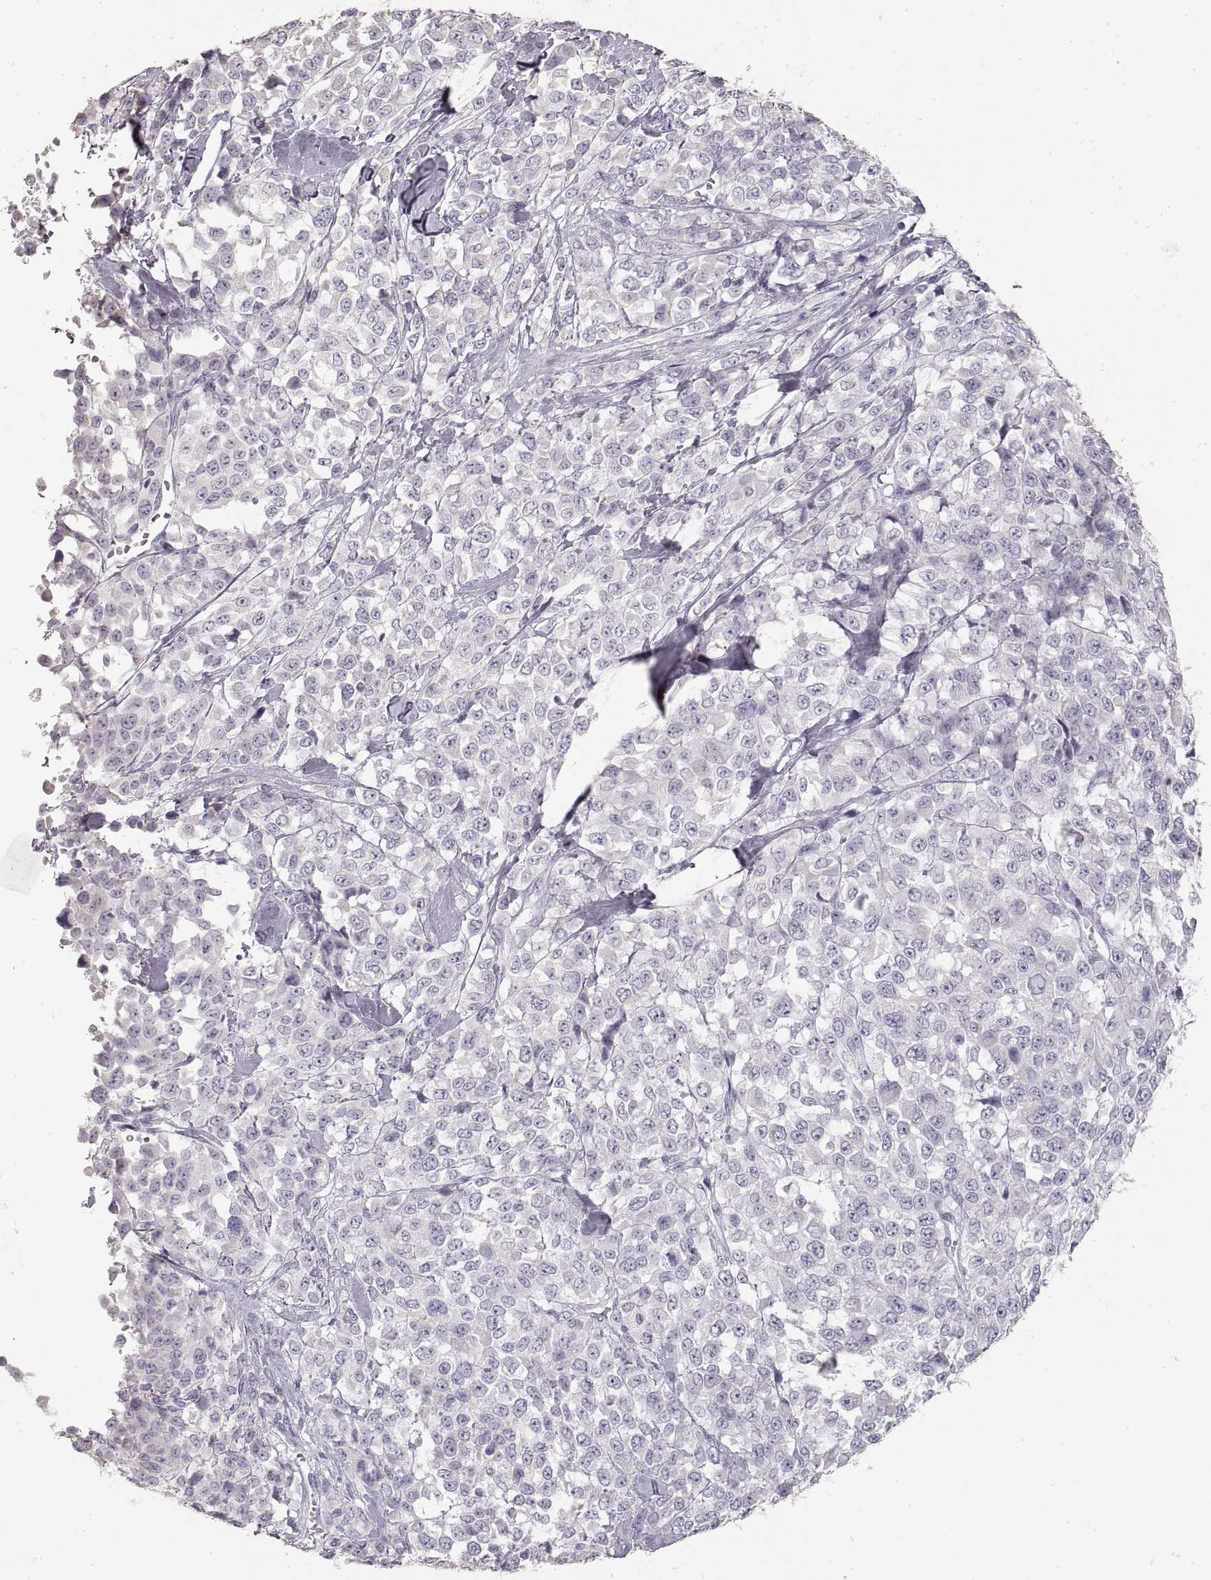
{"staining": {"intensity": "negative", "quantity": "none", "location": "none"}, "tissue": "melanoma", "cell_type": "Tumor cells", "image_type": "cancer", "snomed": [{"axis": "morphology", "description": "Malignant melanoma, Metastatic site"}, {"axis": "topography", "description": "Skin"}], "caption": "Immunohistochemistry micrograph of human malignant melanoma (metastatic site) stained for a protein (brown), which reveals no expression in tumor cells. (DAB immunohistochemistry (IHC) with hematoxylin counter stain).", "gene": "ZP3", "patient": {"sex": "male", "age": 84}}